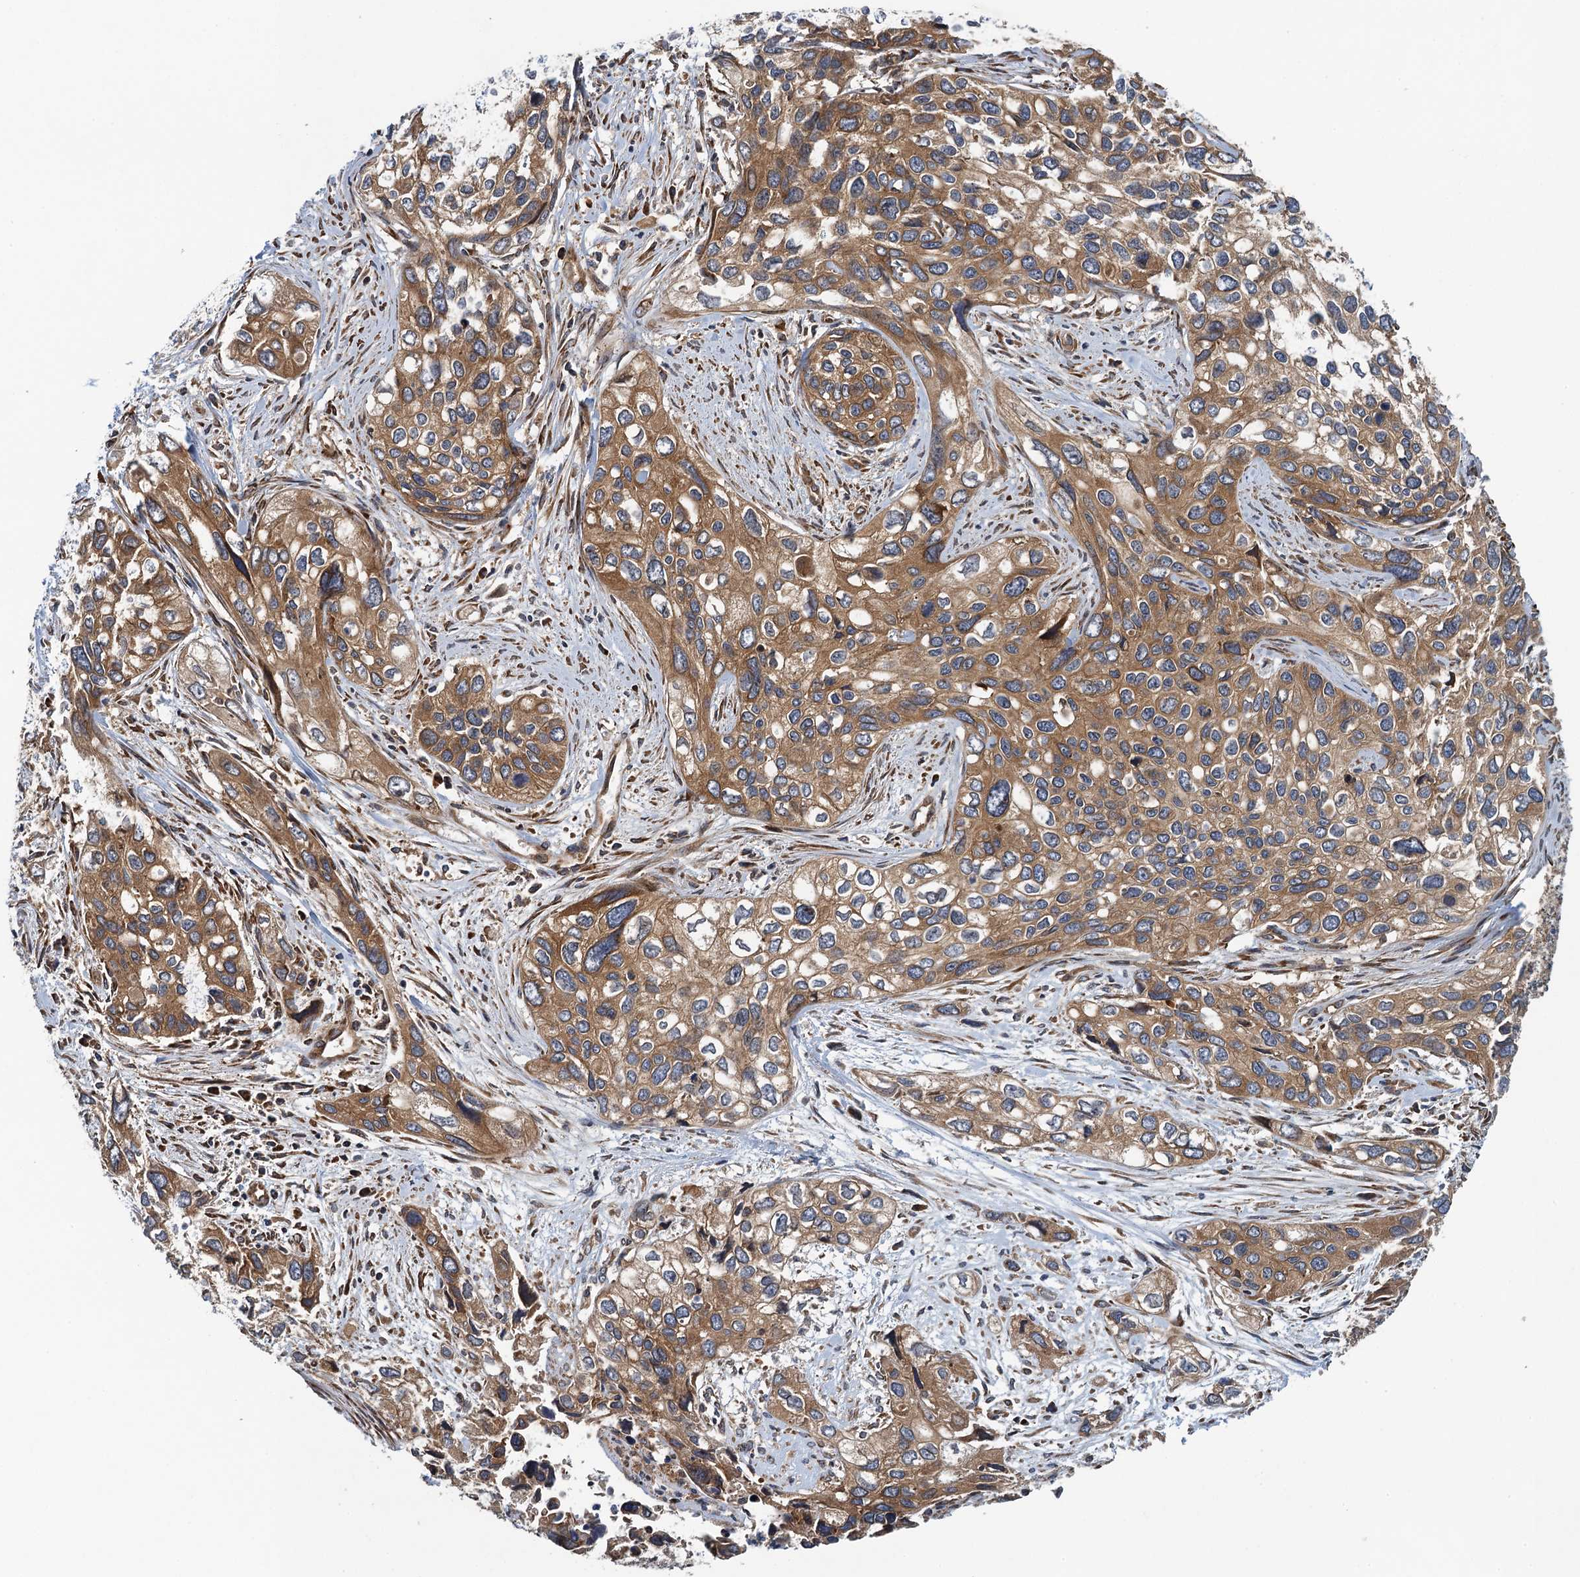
{"staining": {"intensity": "moderate", "quantity": ">75%", "location": "cytoplasmic/membranous"}, "tissue": "cervical cancer", "cell_type": "Tumor cells", "image_type": "cancer", "snomed": [{"axis": "morphology", "description": "Squamous cell carcinoma, NOS"}, {"axis": "topography", "description": "Cervix"}], "caption": "Tumor cells demonstrate medium levels of moderate cytoplasmic/membranous positivity in about >75% of cells in cervical squamous cell carcinoma. The staining is performed using DAB brown chromogen to label protein expression. The nuclei are counter-stained blue using hematoxylin.", "gene": "MDM1", "patient": {"sex": "female", "age": 55}}